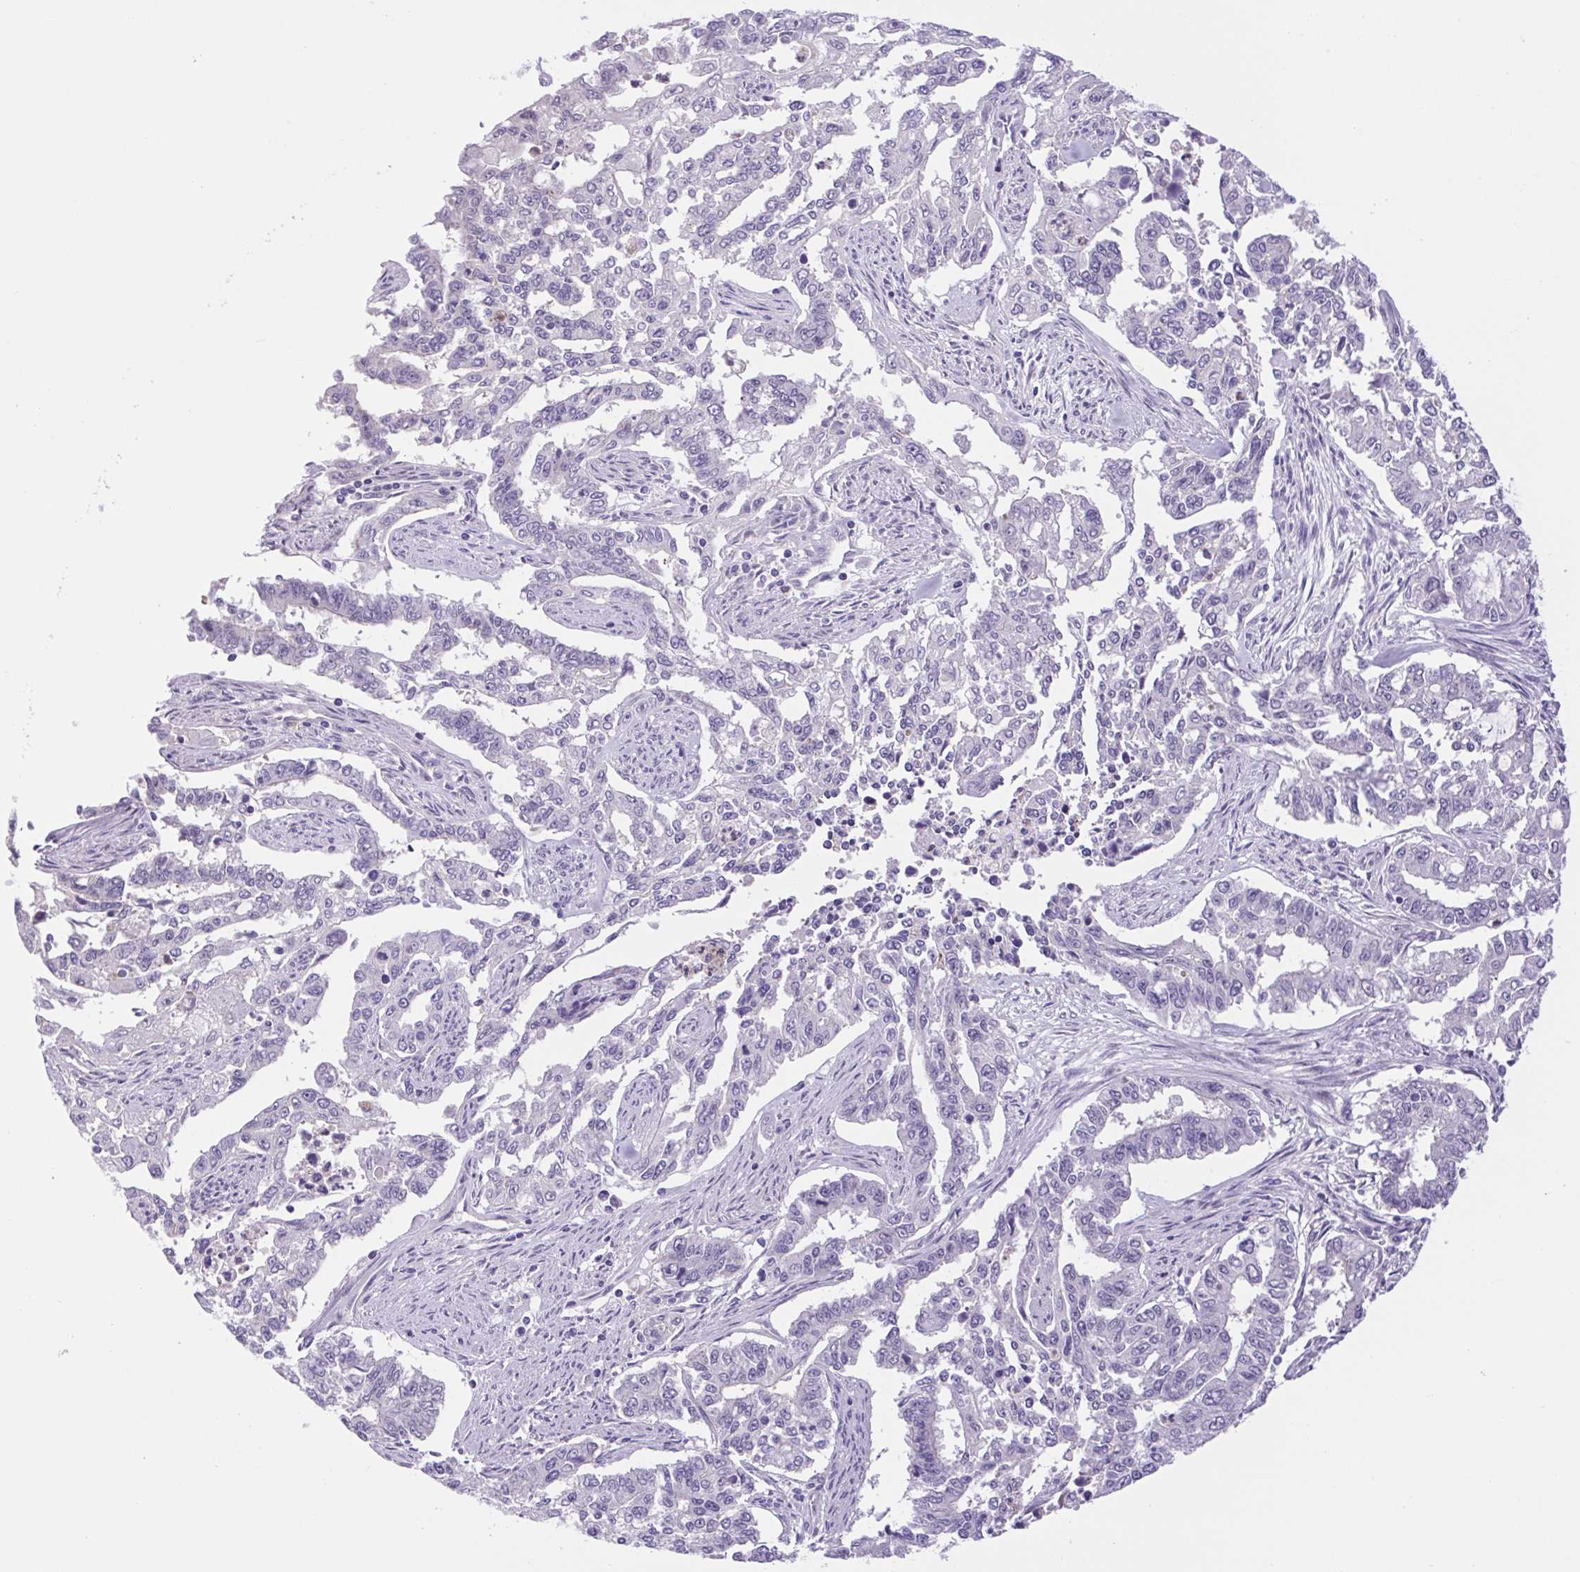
{"staining": {"intensity": "negative", "quantity": "none", "location": "none"}, "tissue": "endometrial cancer", "cell_type": "Tumor cells", "image_type": "cancer", "snomed": [{"axis": "morphology", "description": "Adenocarcinoma, NOS"}, {"axis": "topography", "description": "Uterus"}], "caption": "Tumor cells show no significant protein positivity in adenocarcinoma (endometrial).", "gene": "FAM177B", "patient": {"sex": "female", "age": 59}}